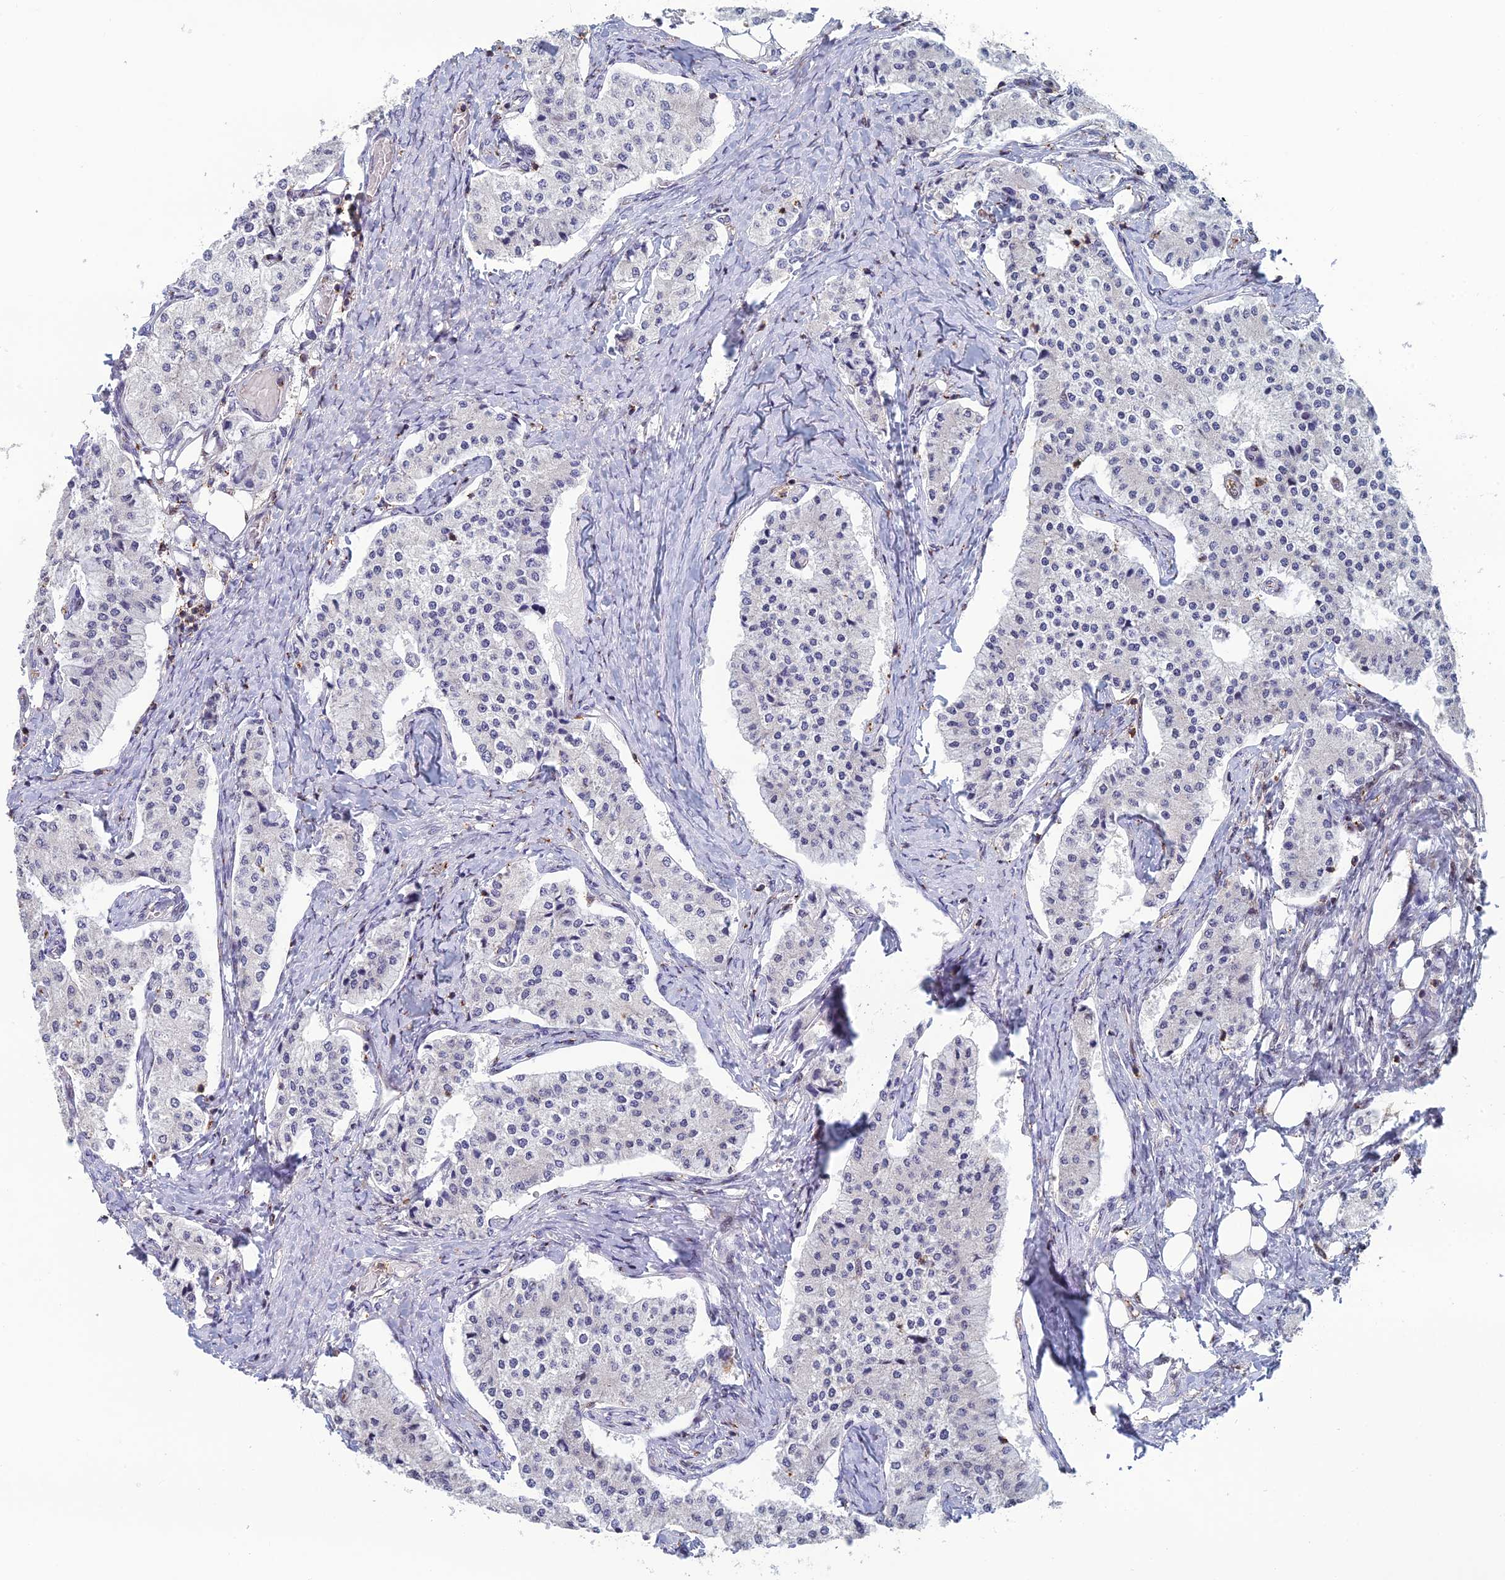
{"staining": {"intensity": "negative", "quantity": "none", "location": "none"}, "tissue": "carcinoid", "cell_type": "Tumor cells", "image_type": "cancer", "snomed": [{"axis": "morphology", "description": "Carcinoid, malignant, NOS"}, {"axis": "topography", "description": "Colon"}], "caption": "An image of human carcinoid (malignant) is negative for staining in tumor cells.", "gene": "C15orf62", "patient": {"sex": "female", "age": 52}}